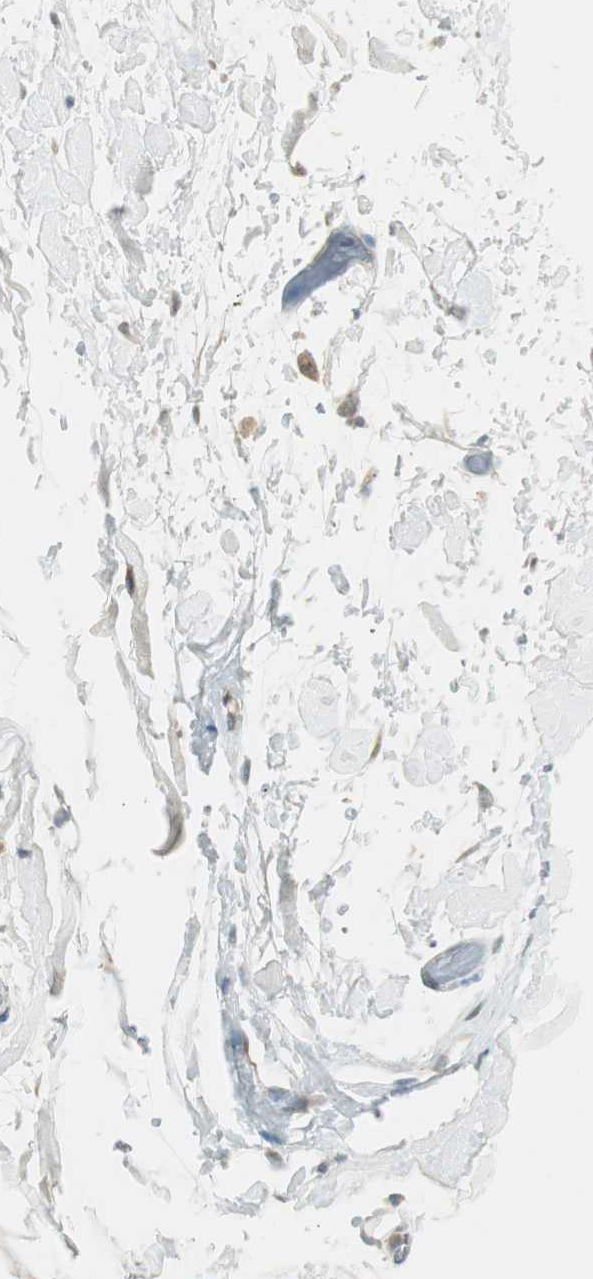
{"staining": {"intensity": "weak", "quantity": "25%-75%", "location": "cytoplasmic/membranous"}, "tissue": "adipose tissue", "cell_type": "Adipocytes", "image_type": "normal", "snomed": [{"axis": "morphology", "description": "Normal tissue, NOS"}, {"axis": "topography", "description": "Soft tissue"}], "caption": "Adipose tissue stained with a brown dye reveals weak cytoplasmic/membranous positive staining in approximately 25%-75% of adipocytes.", "gene": "PCDHB15", "patient": {"sex": "male", "age": 72}}